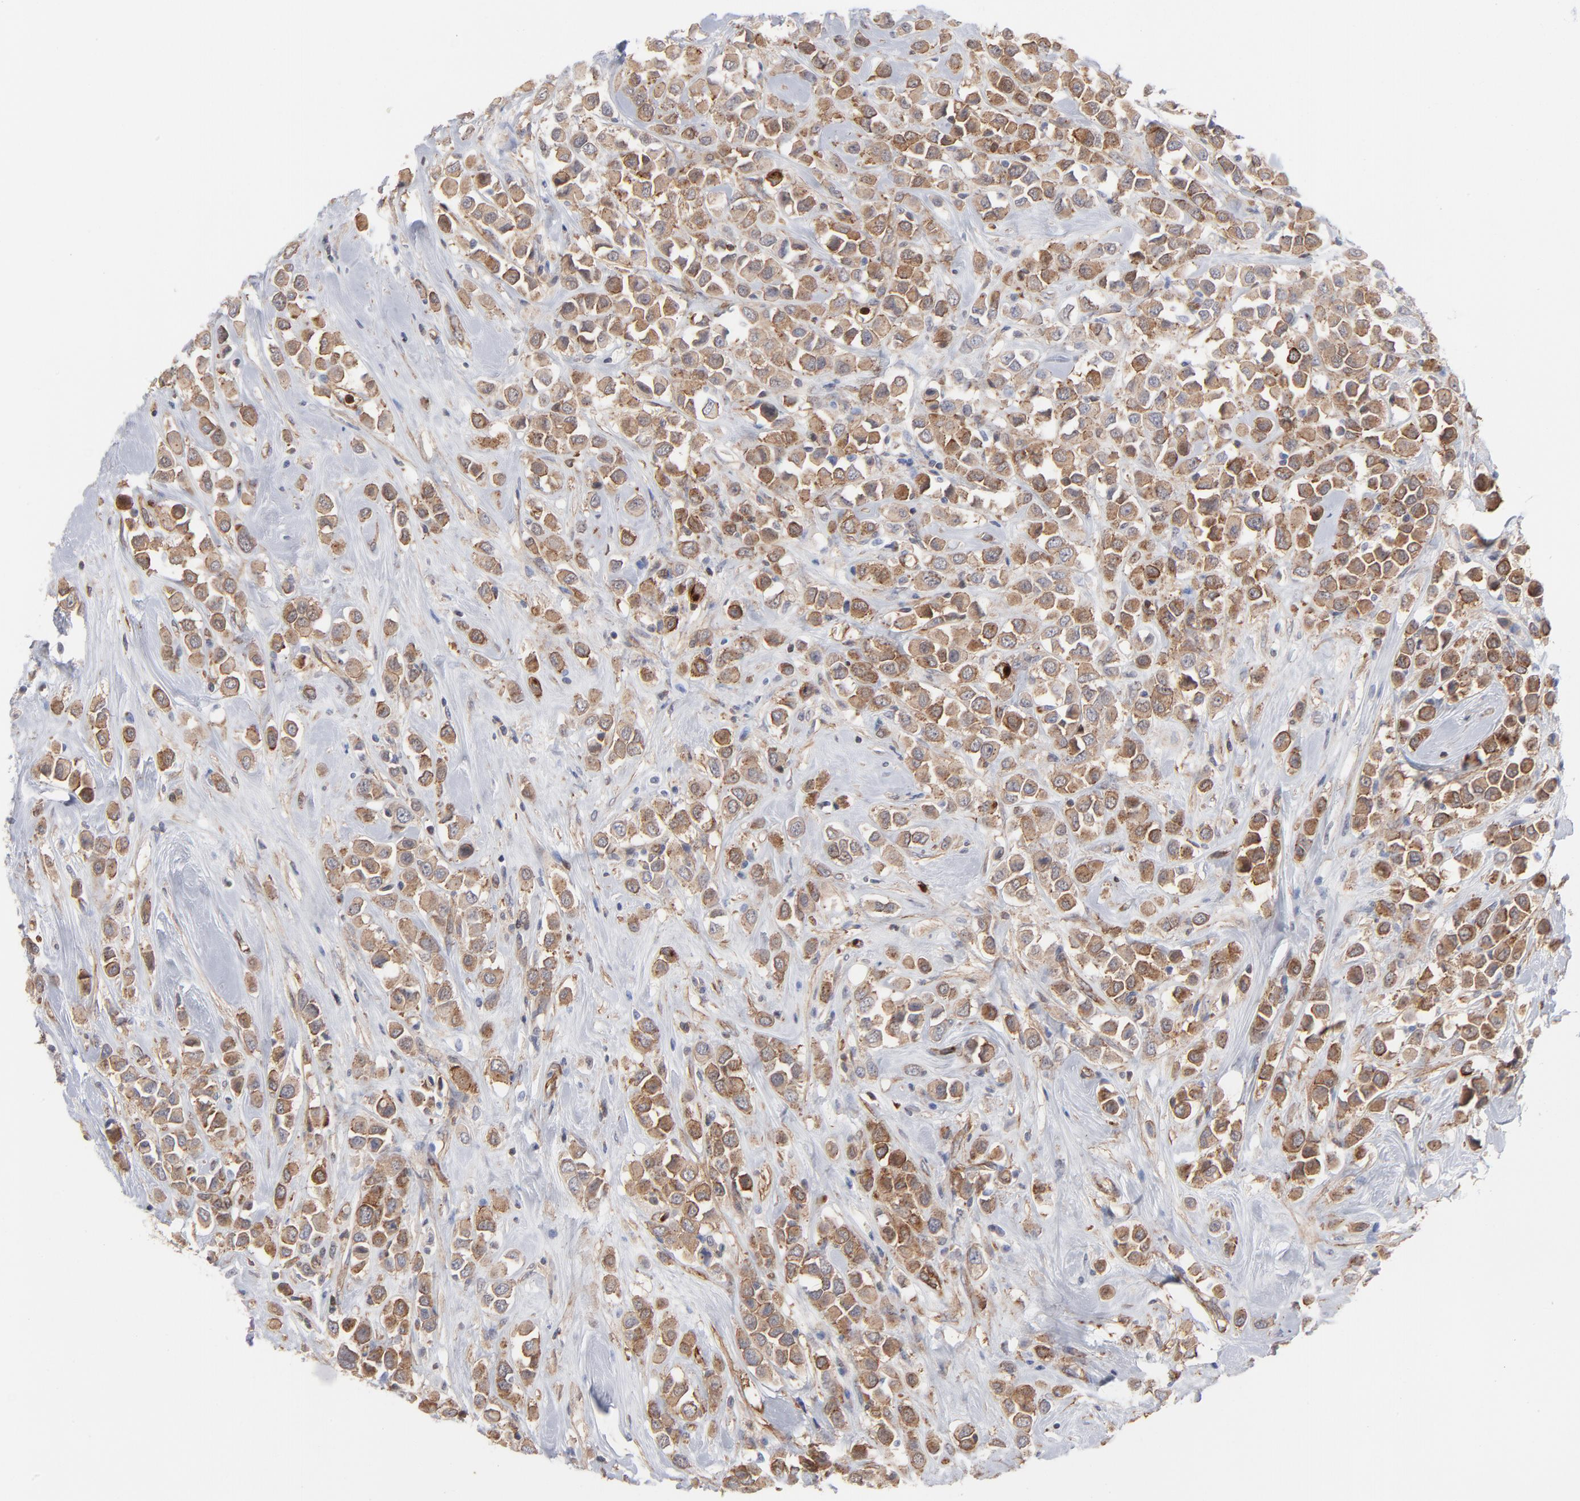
{"staining": {"intensity": "moderate", "quantity": ">75%", "location": "cytoplasmic/membranous"}, "tissue": "breast cancer", "cell_type": "Tumor cells", "image_type": "cancer", "snomed": [{"axis": "morphology", "description": "Duct carcinoma"}, {"axis": "topography", "description": "Breast"}], "caption": "Immunohistochemical staining of breast invasive ductal carcinoma demonstrates medium levels of moderate cytoplasmic/membranous staining in approximately >75% of tumor cells. (Stains: DAB (3,3'-diaminobenzidine) in brown, nuclei in blue, Microscopy: brightfield microscopy at high magnification).", "gene": "PXN", "patient": {"sex": "female", "age": 61}}